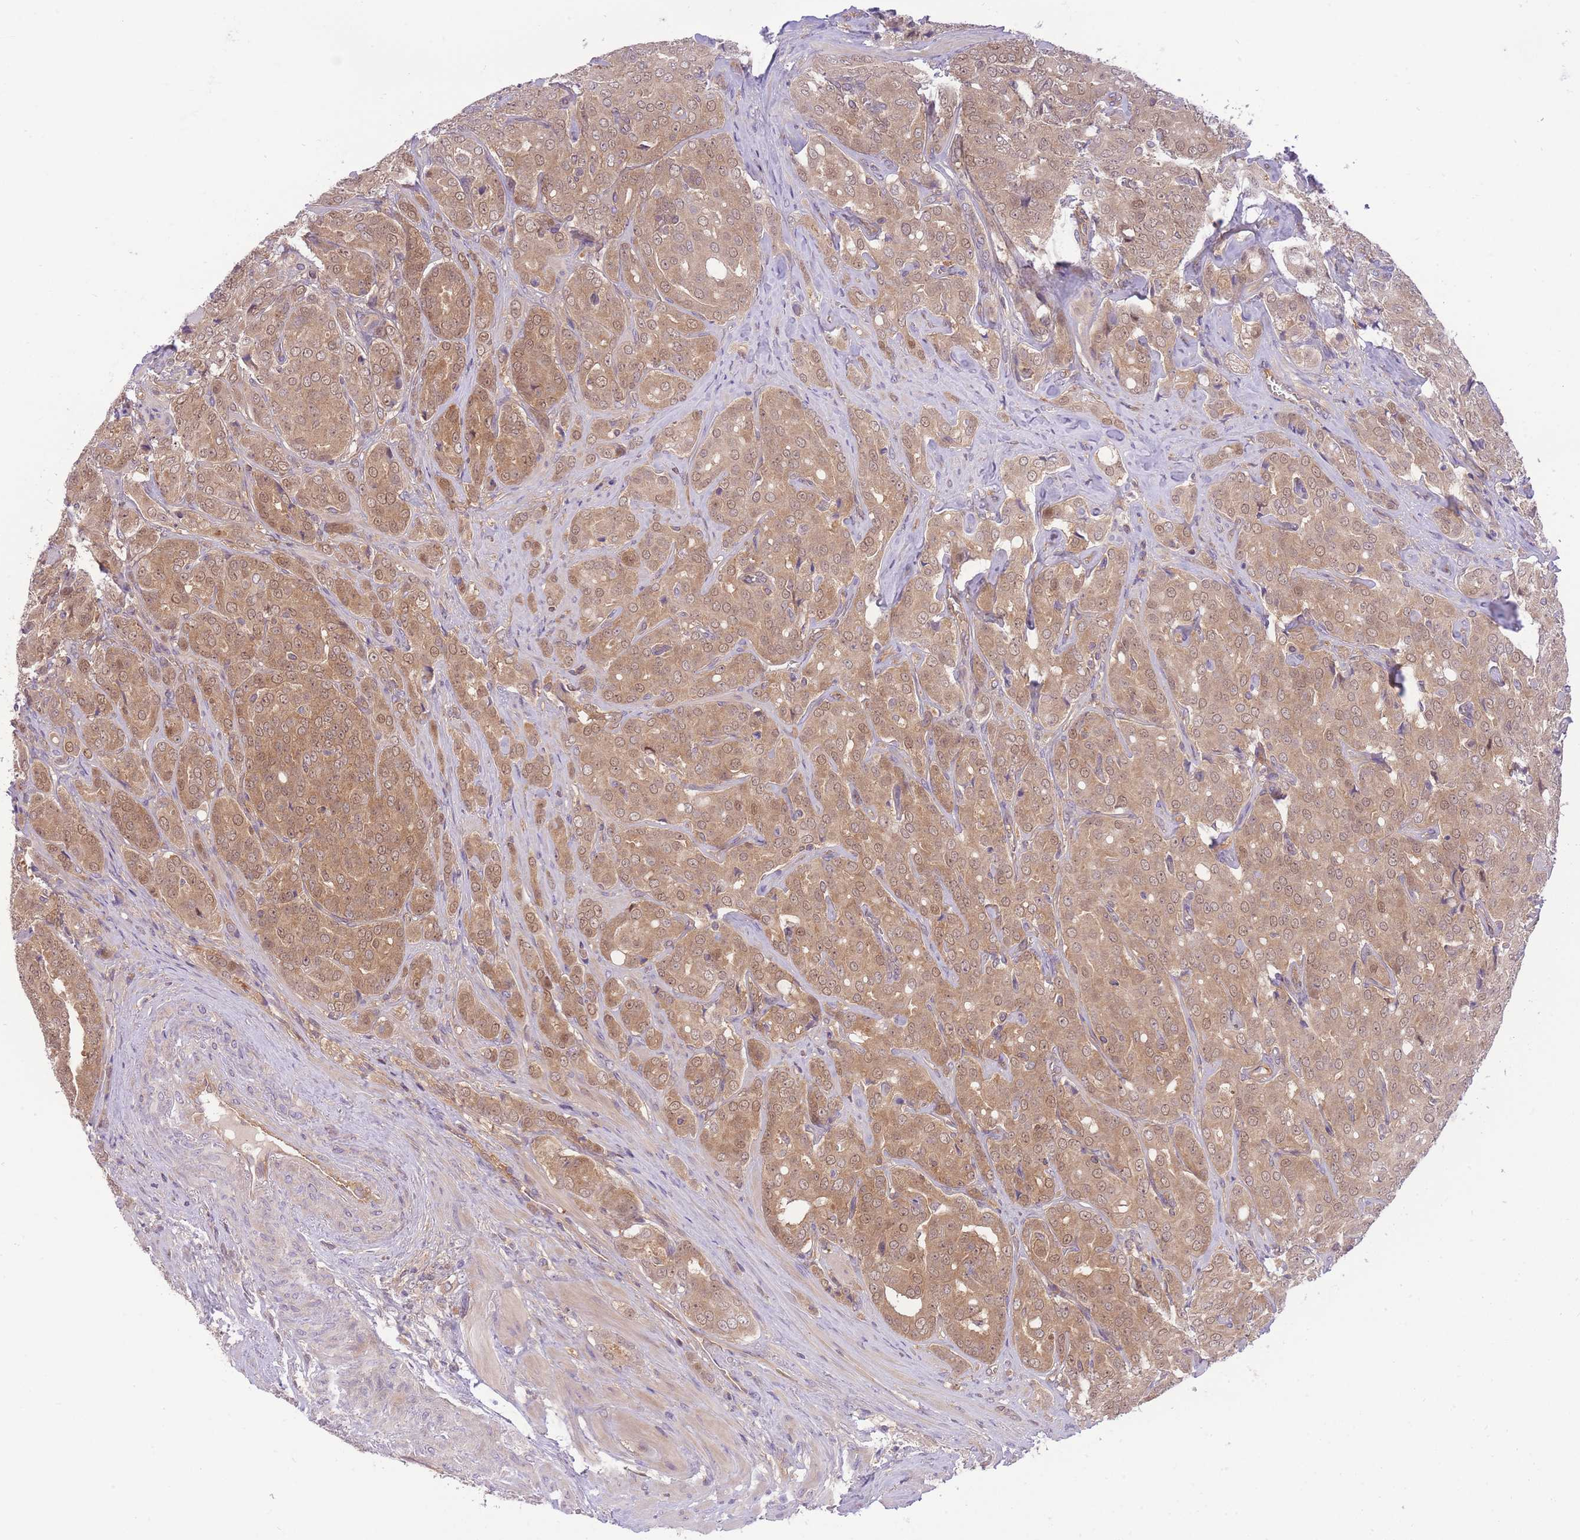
{"staining": {"intensity": "moderate", "quantity": ">75%", "location": "cytoplasmic/membranous,nuclear"}, "tissue": "prostate cancer", "cell_type": "Tumor cells", "image_type": "cancer", "snomed": [{"axis": "morphology", "description": "Adenocarcinoma, High grade"}, {"axis": "topography", "description": "Prostate"}], "caption": "A high-resolution micrograph shows IHC staining of high-grade adenocarcinoma (prostate), which displays moderate cytoplasmic/membranous and nuclear staining in about >75% of tumor cells.", "gene": "PREP", "patient": {"sex": "male", "age": 68}}